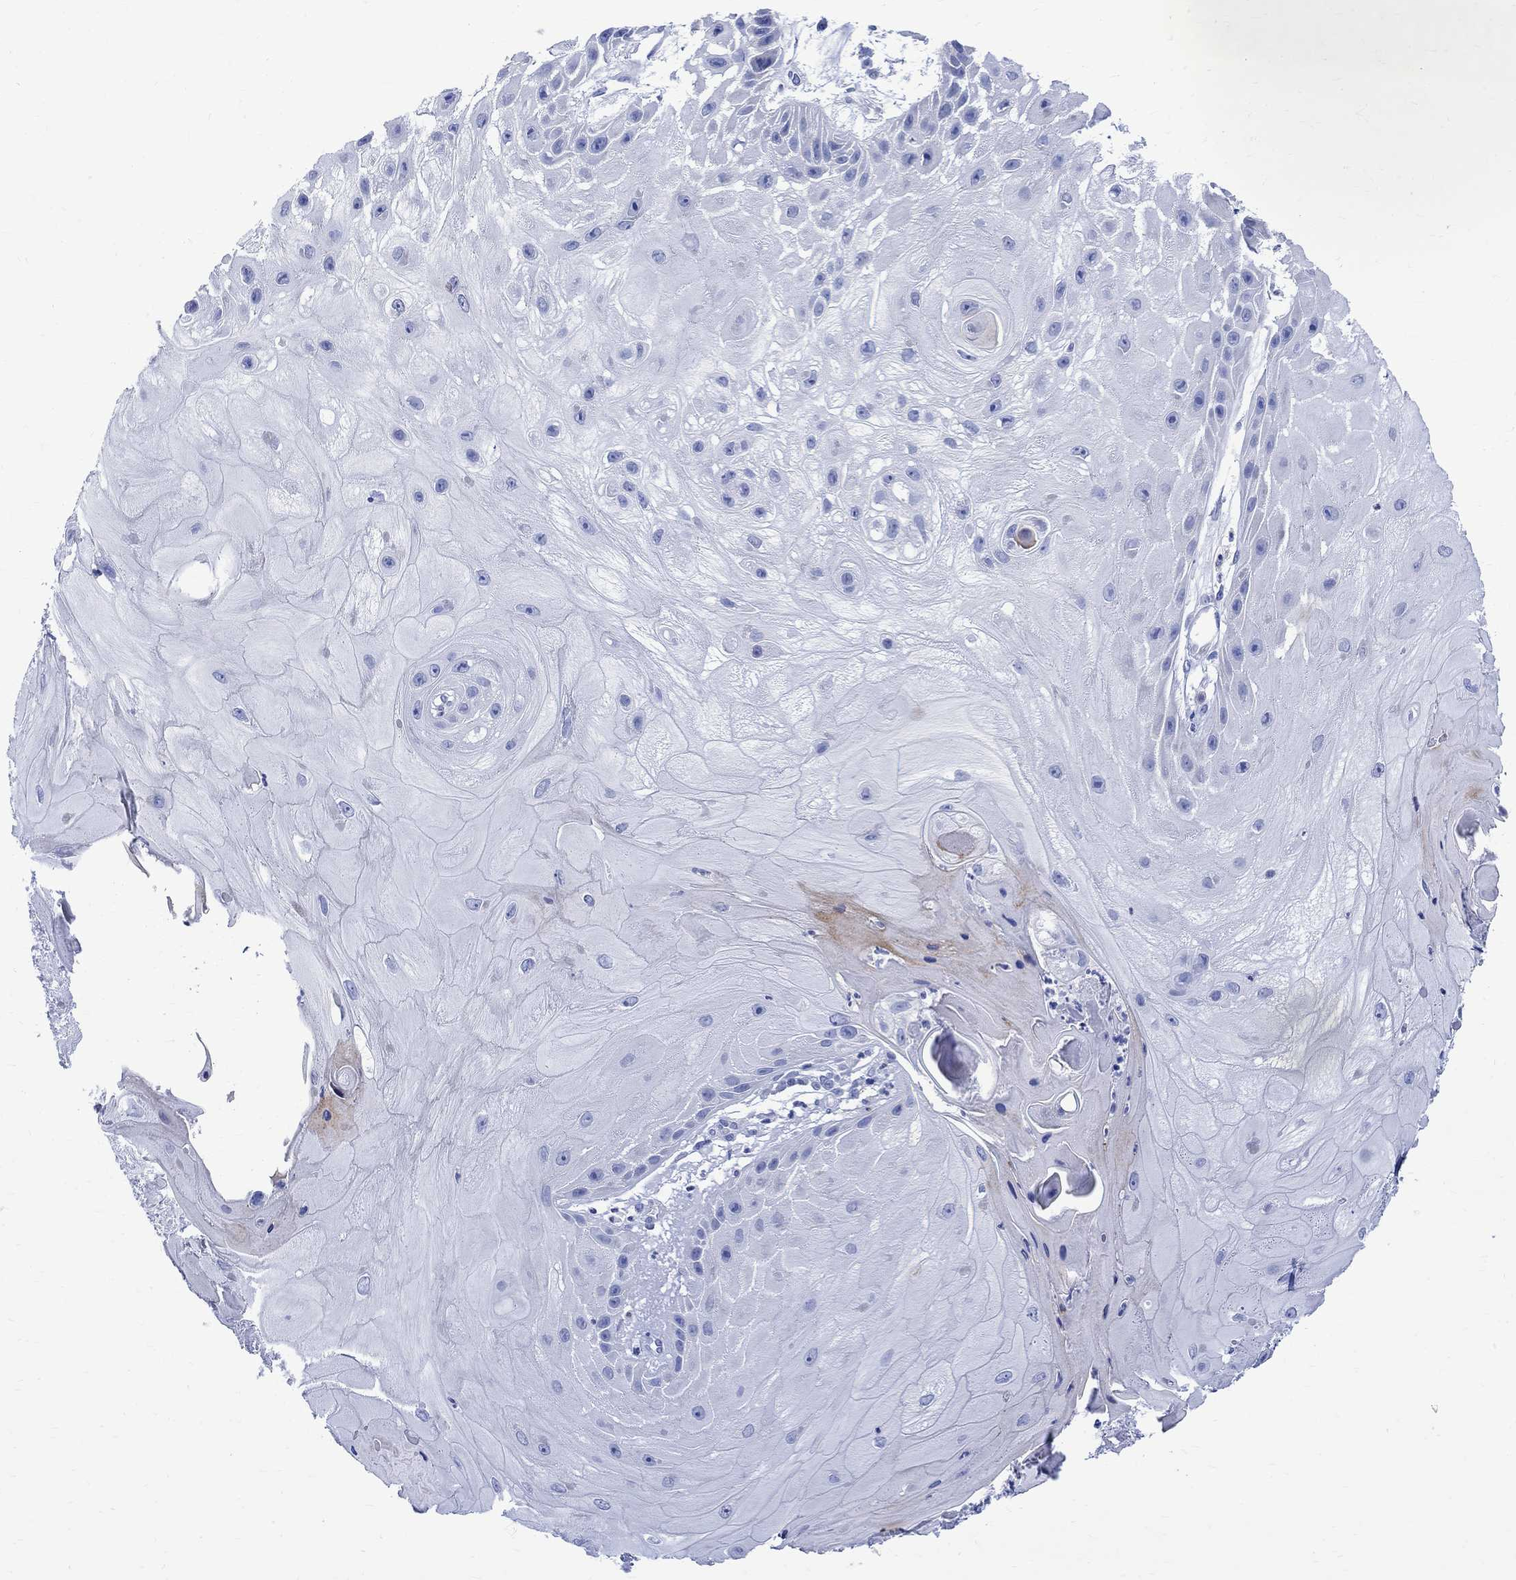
{"staining": {"intensity": "weak", "quantity": "<25%", "location": "cytoplasmic/membranous"}, "tissue": "skin cancer", "cell_type": "Tumor cells", "image_type": "cancer", "snomed": [{"axis": "morphology", "description": "Normal tissue, NOS"}, {"axis": "morphology", "description": "Squamous cell carcinoma, NOS"}, {"axis": "topography", "description": "Skin"}], "caption": "Immunohistochemical staining of skin cancer (squamous cell carcinoma) demonstrates no significant expression in tumor cells.", "gene": "PARVB", "patient": {"sex": "male", "age": 79}}